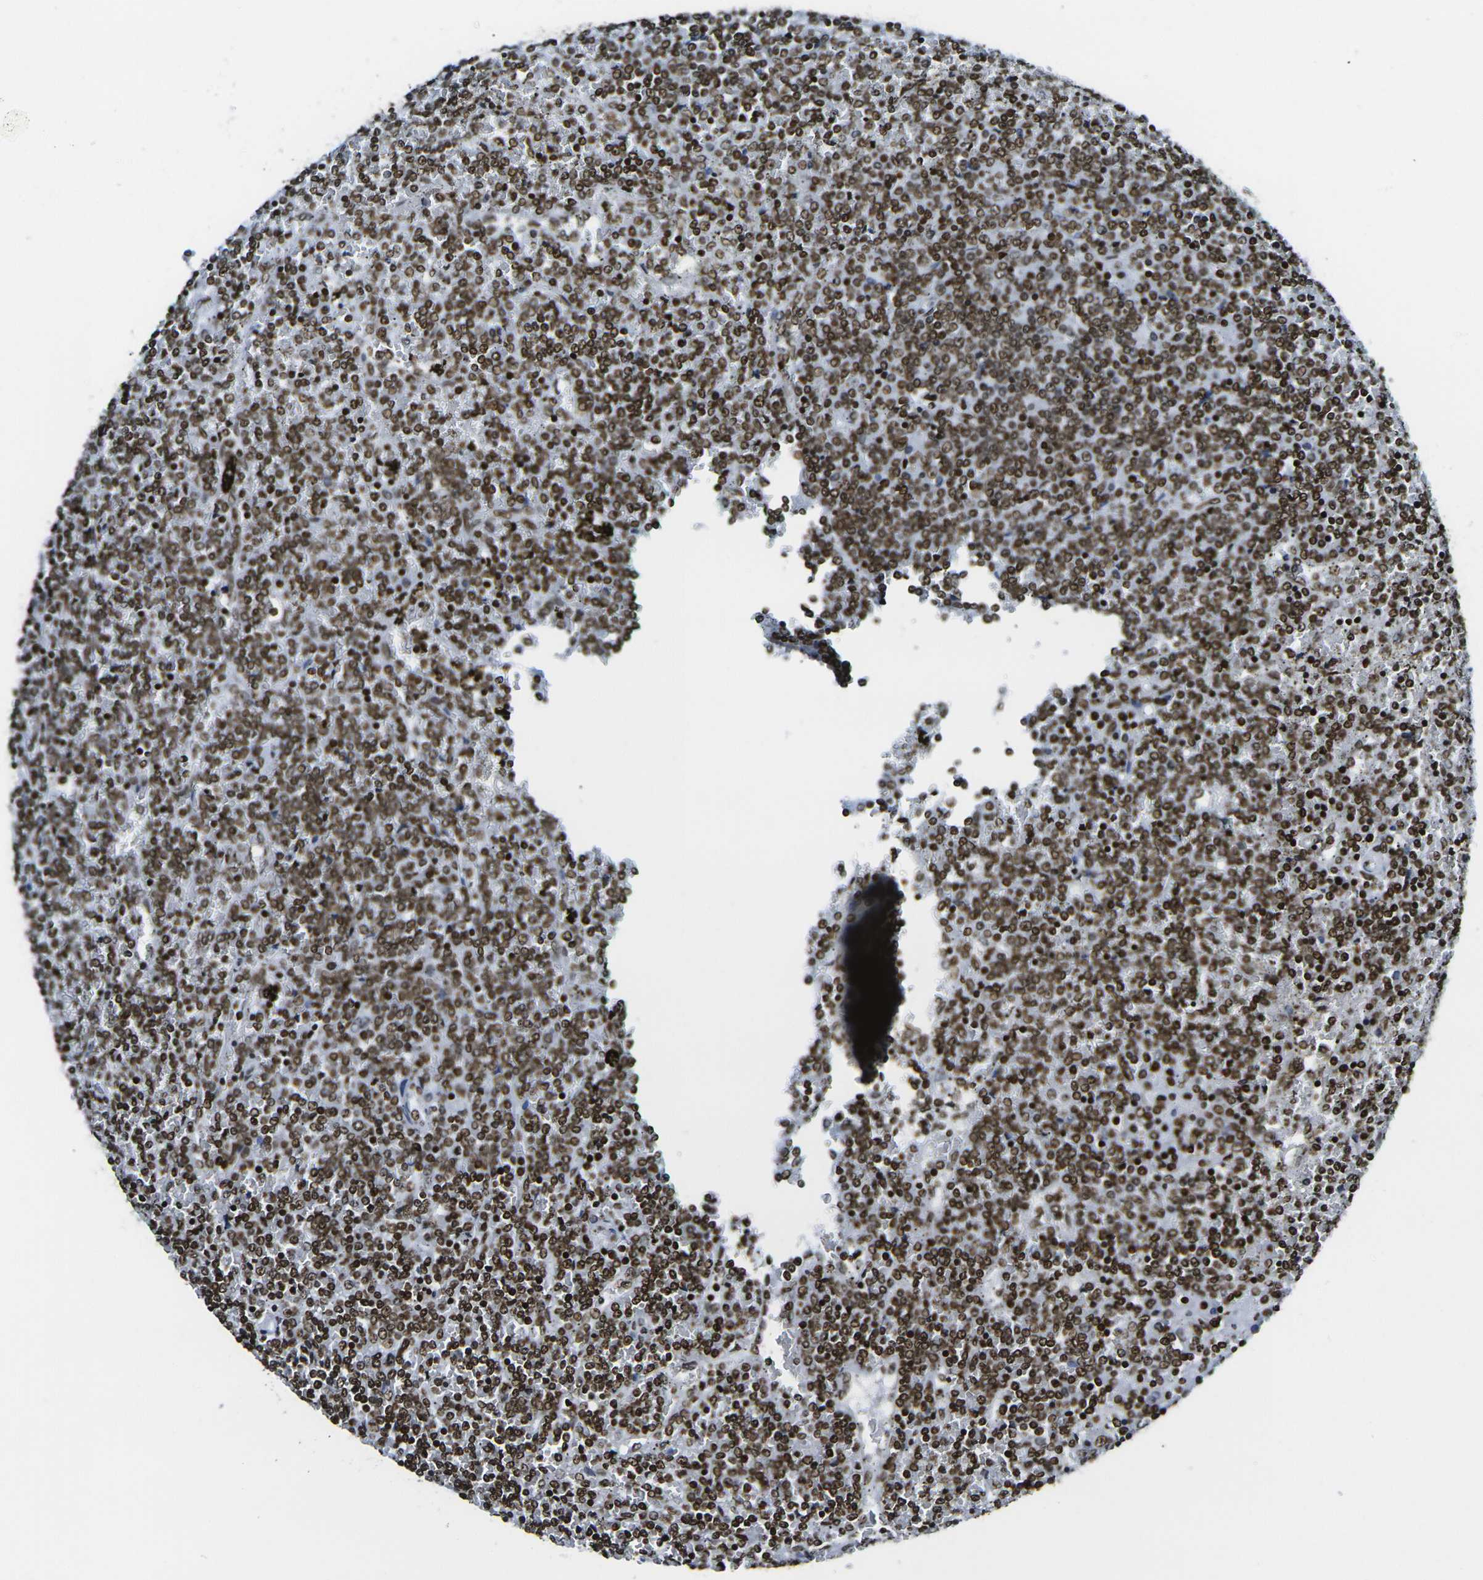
{"staining": {"intensity": "strong", "quantity": ">75%", "location": "nuclear"}, "tissue": "lymphoma", "cell_type": "Tumor cells", "image_type": "cancer", "snomed": [{"axis": "morphology", "description": "Malignant lymphoma, non-Hodgkin's type, Low grade"}, {"axis": "topography", "description": "Spleen"}], "caption": "An image of lymphoma stained for a protein shows strong nuclear brown staining in tumor cells.", "gene": "H2AX", "patient": {"sex": "female", "age": 19}}